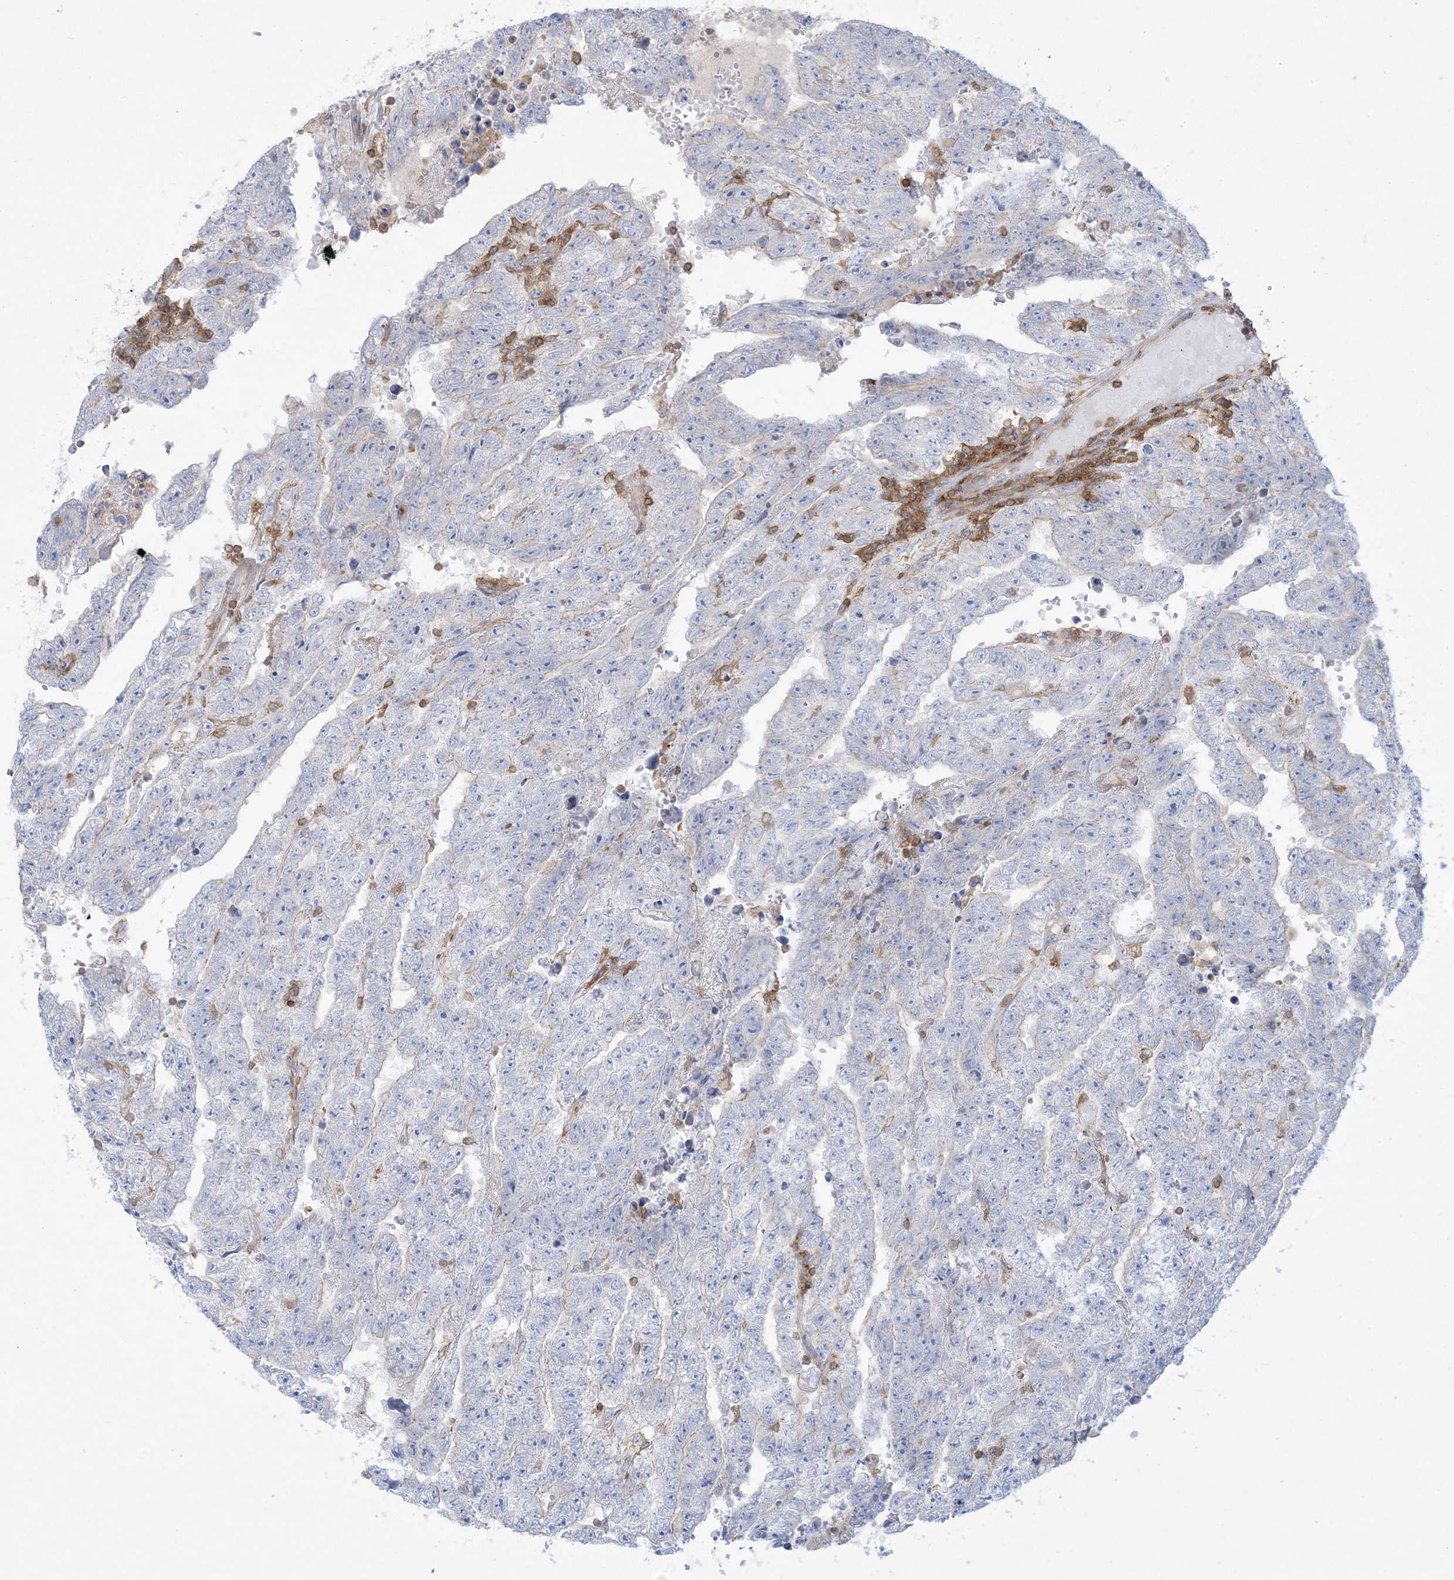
{"staining": {"intensity": "negative", "quantity": "none", "location": "none"}, "tissue": "testis cancer", "cell_type": "Tumor cells", "image_type": "cancer", "snomed": [{"axis": "morphology", "description": "Carcinoma, Embryonal, NOS"}, {"axis": "topography", "description": "Testis"}], "caption": "This is a image of immunohistochemistry staining of testis cancer (embryonal carcinoma), which shows no staining in tumor cells.", "gene": "ARHGAP30", "patient": {"sex": "male", "age": 25}}